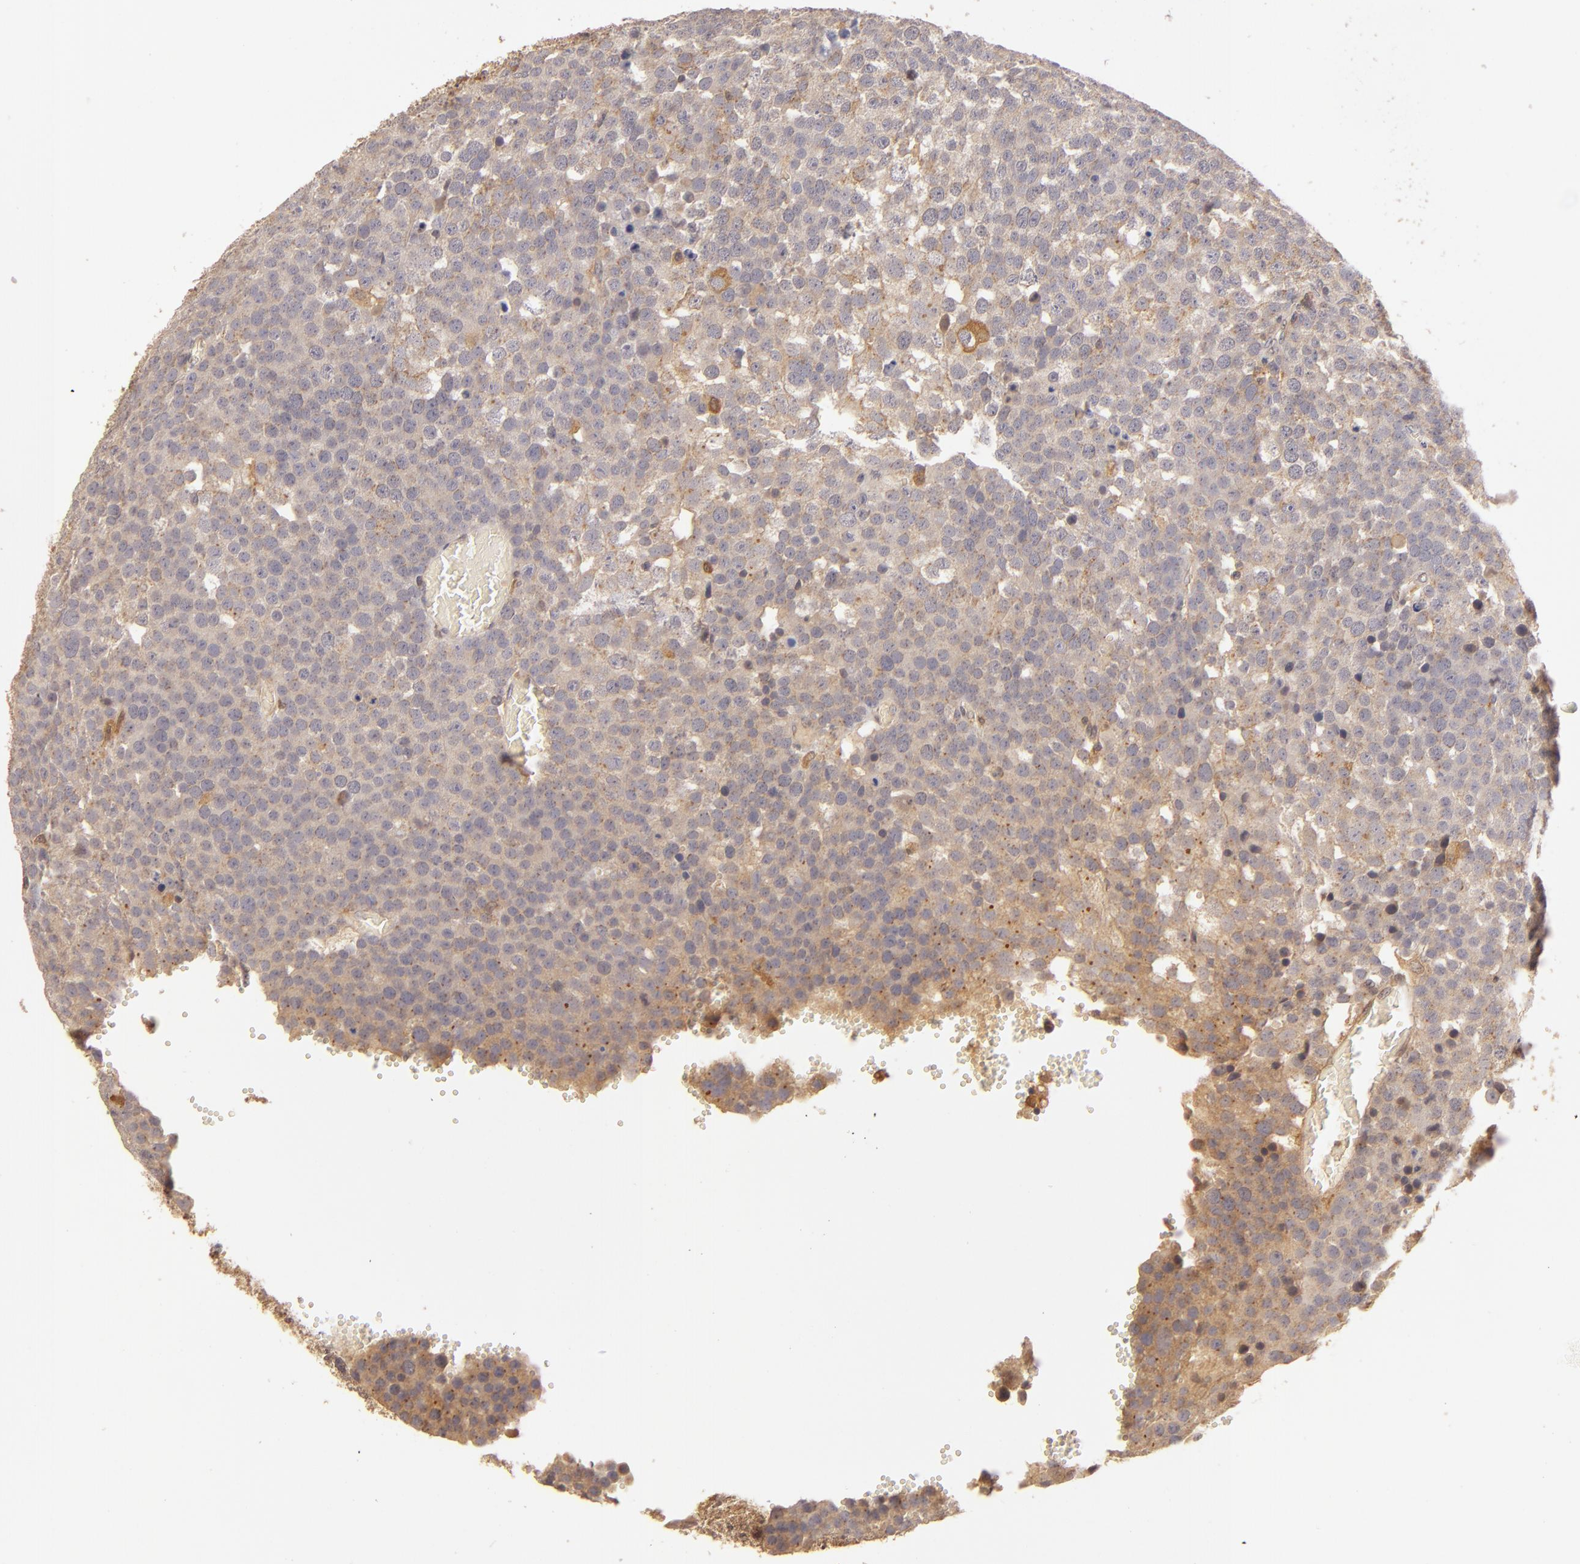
{"staining": {"intensity": "moderate", "quantity": ">75%", "location": "cytoplasmic/membranous"}, "tissue": "testis cancer", "cell_type": "Tumor cells", "image_type": "cancer", "snomed": [{"axis": "morphology", "description": "Seminoma, NOS"}, {"axis": "topography", "description": "Testis"}], "caption": "Tumor cells exhibit medium levels of moderate cytoplasmic/membranous positivity in about >75% of cells in testis cancer.", "gene": "PRKCD", "patient": {"sex": "male", "age": 71}}